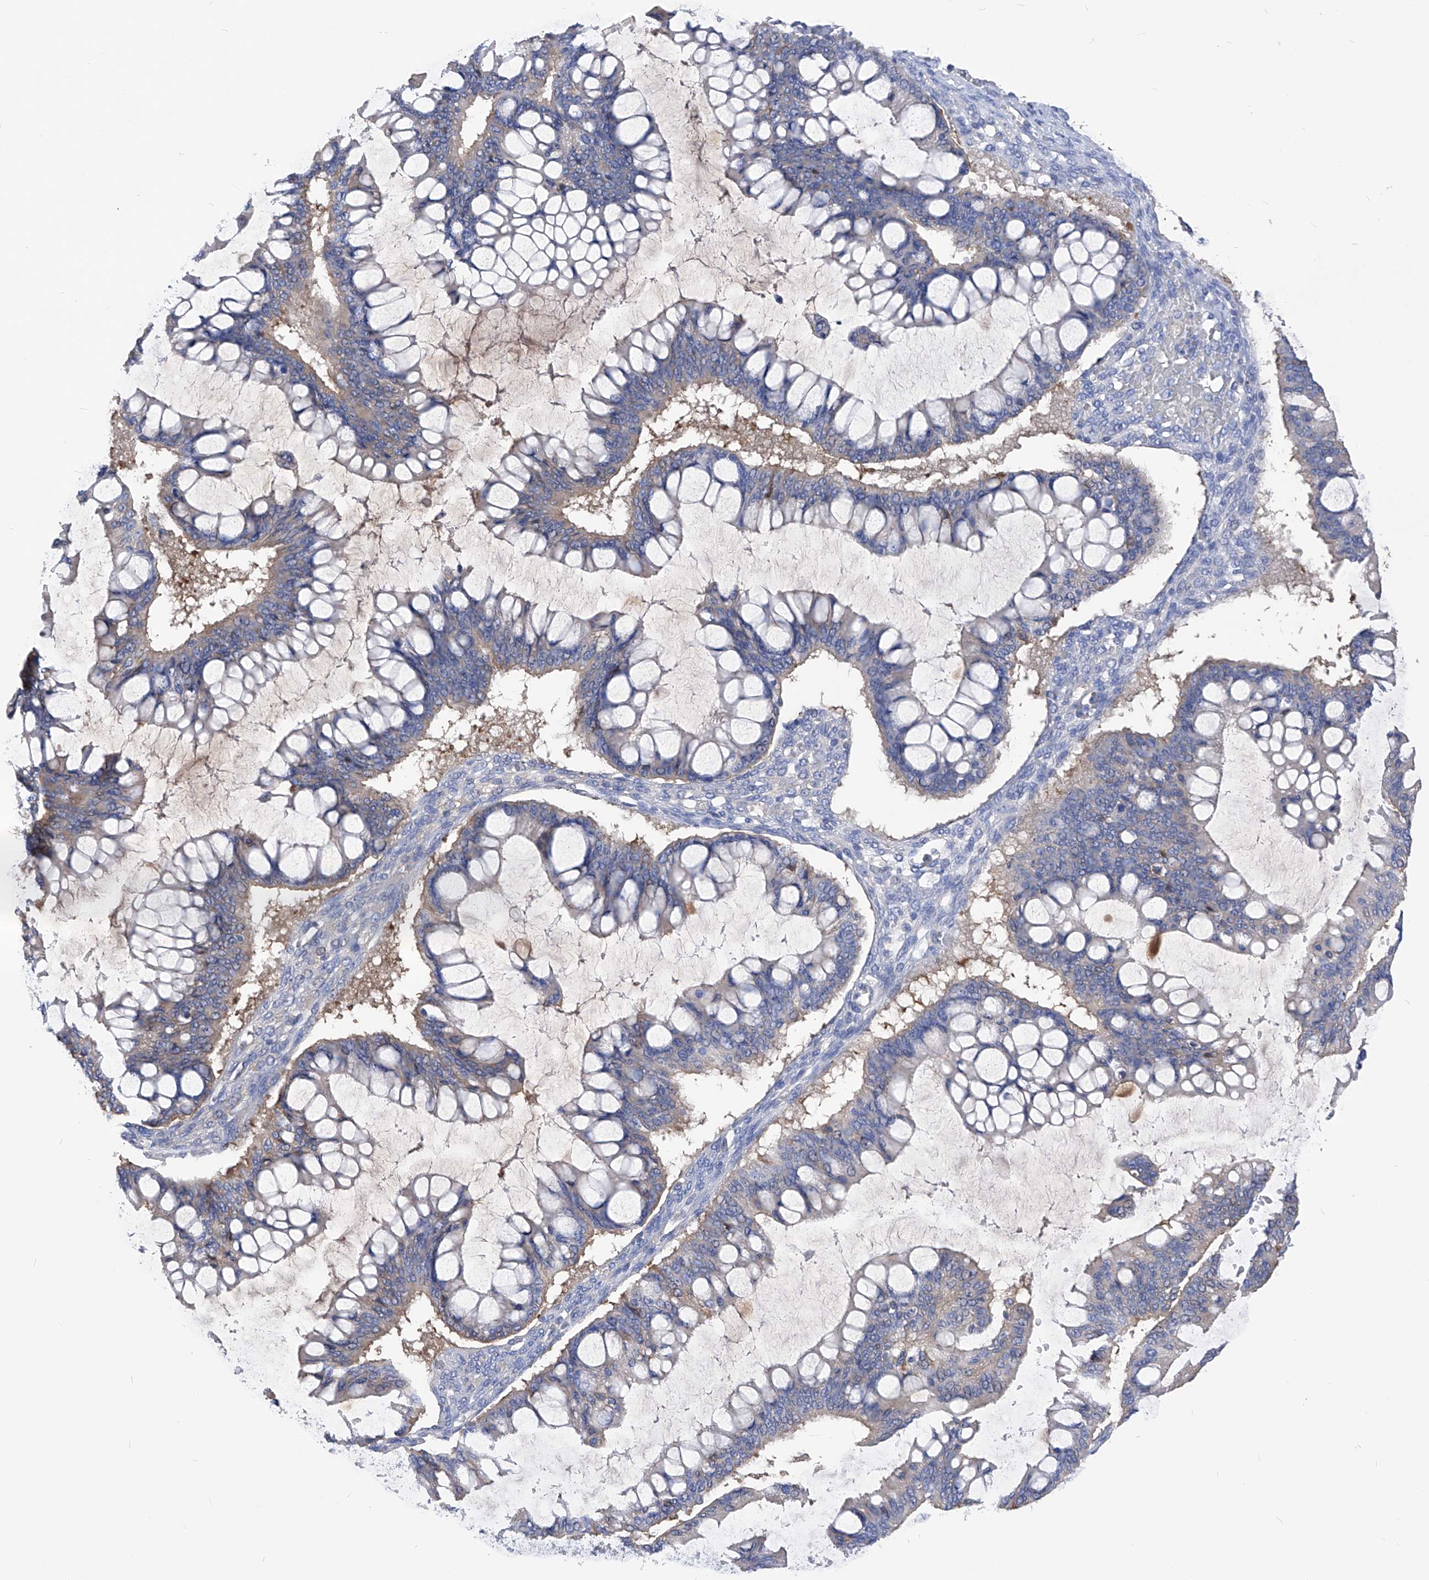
{"staining": {"intensity": "weak", "quantity": "<25%", "location": "cytoplasmic/membranous"}, "tissue": "ovarian cancer", "cell_type": "Tumor cells", "image_type": "cancer", "snomed": [{"axis": "morphology", "description": "Cystadenocarcinoma, mucinous, NOS"}, {"axis": "topography", "description": "Ovary"}], "caption": "This is an immunohistochemistry image of human mucinous cystadenocarcinoma (ovarian). There is no positivity in tumor cells.", "gene": "XPNPEP1", "patient": {"sex": "female", "age": 73}}